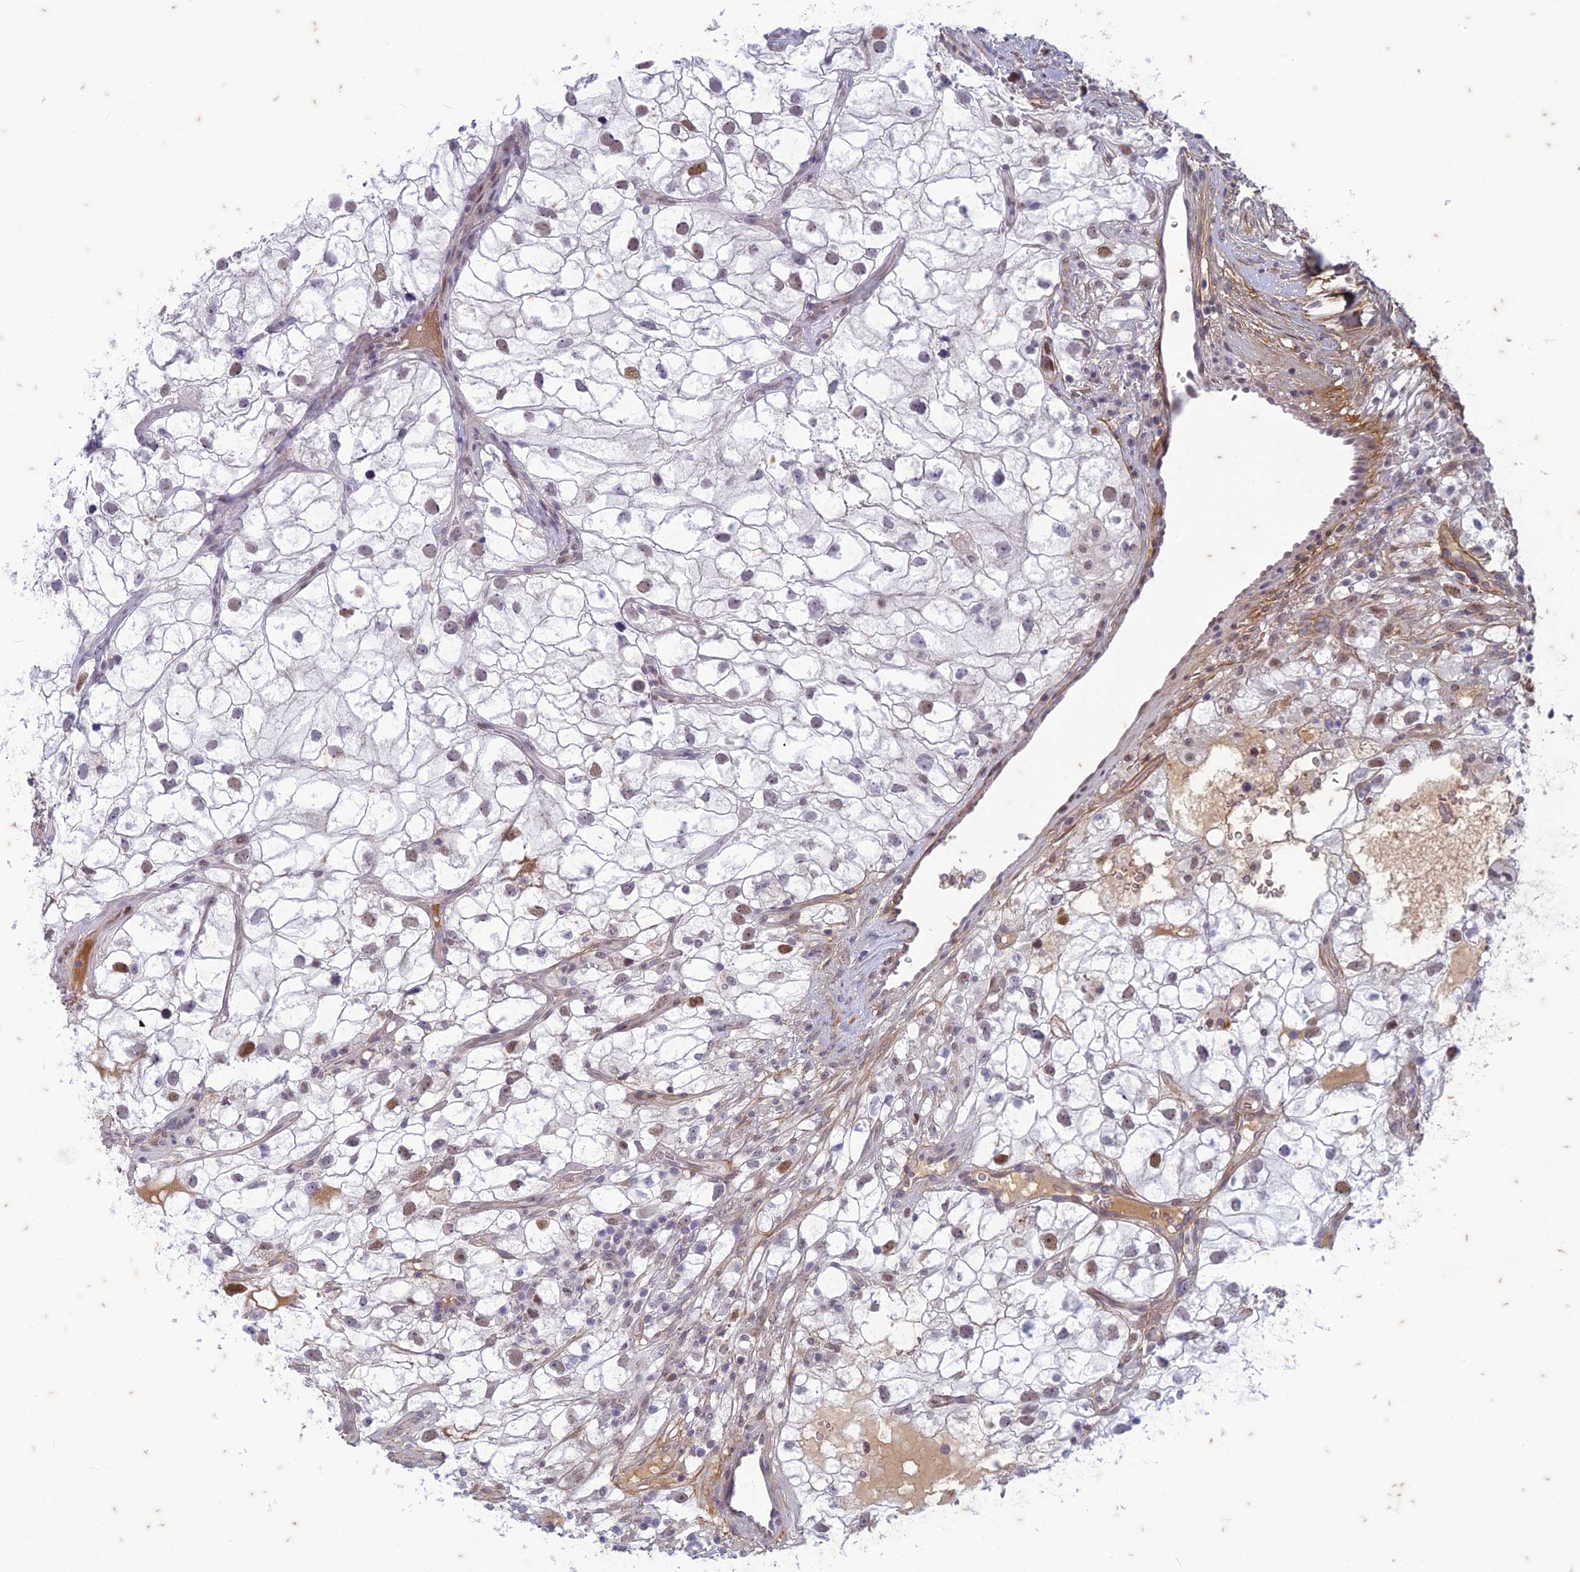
{"staining": {"intensity": "moderate", "quantity": "<25%", "location": "nuclear"}, "tissue": "renal cancer", "cell_type": "Tumor cells", "image_type": "cancer", "snomed": [{"axis": "morphology", "description": "Adenocarcinoma, NOS"}, {"axis": "topography", "description": "Kidney"}], "caption": "Protein expression analysis of human renal cancer (adenocarcinoma) reveals moderate nuclear positivity in approximately <25% of tumor cells.", "gene": "PABPN1L", "patient": {"sex": "male", "age": 59}}